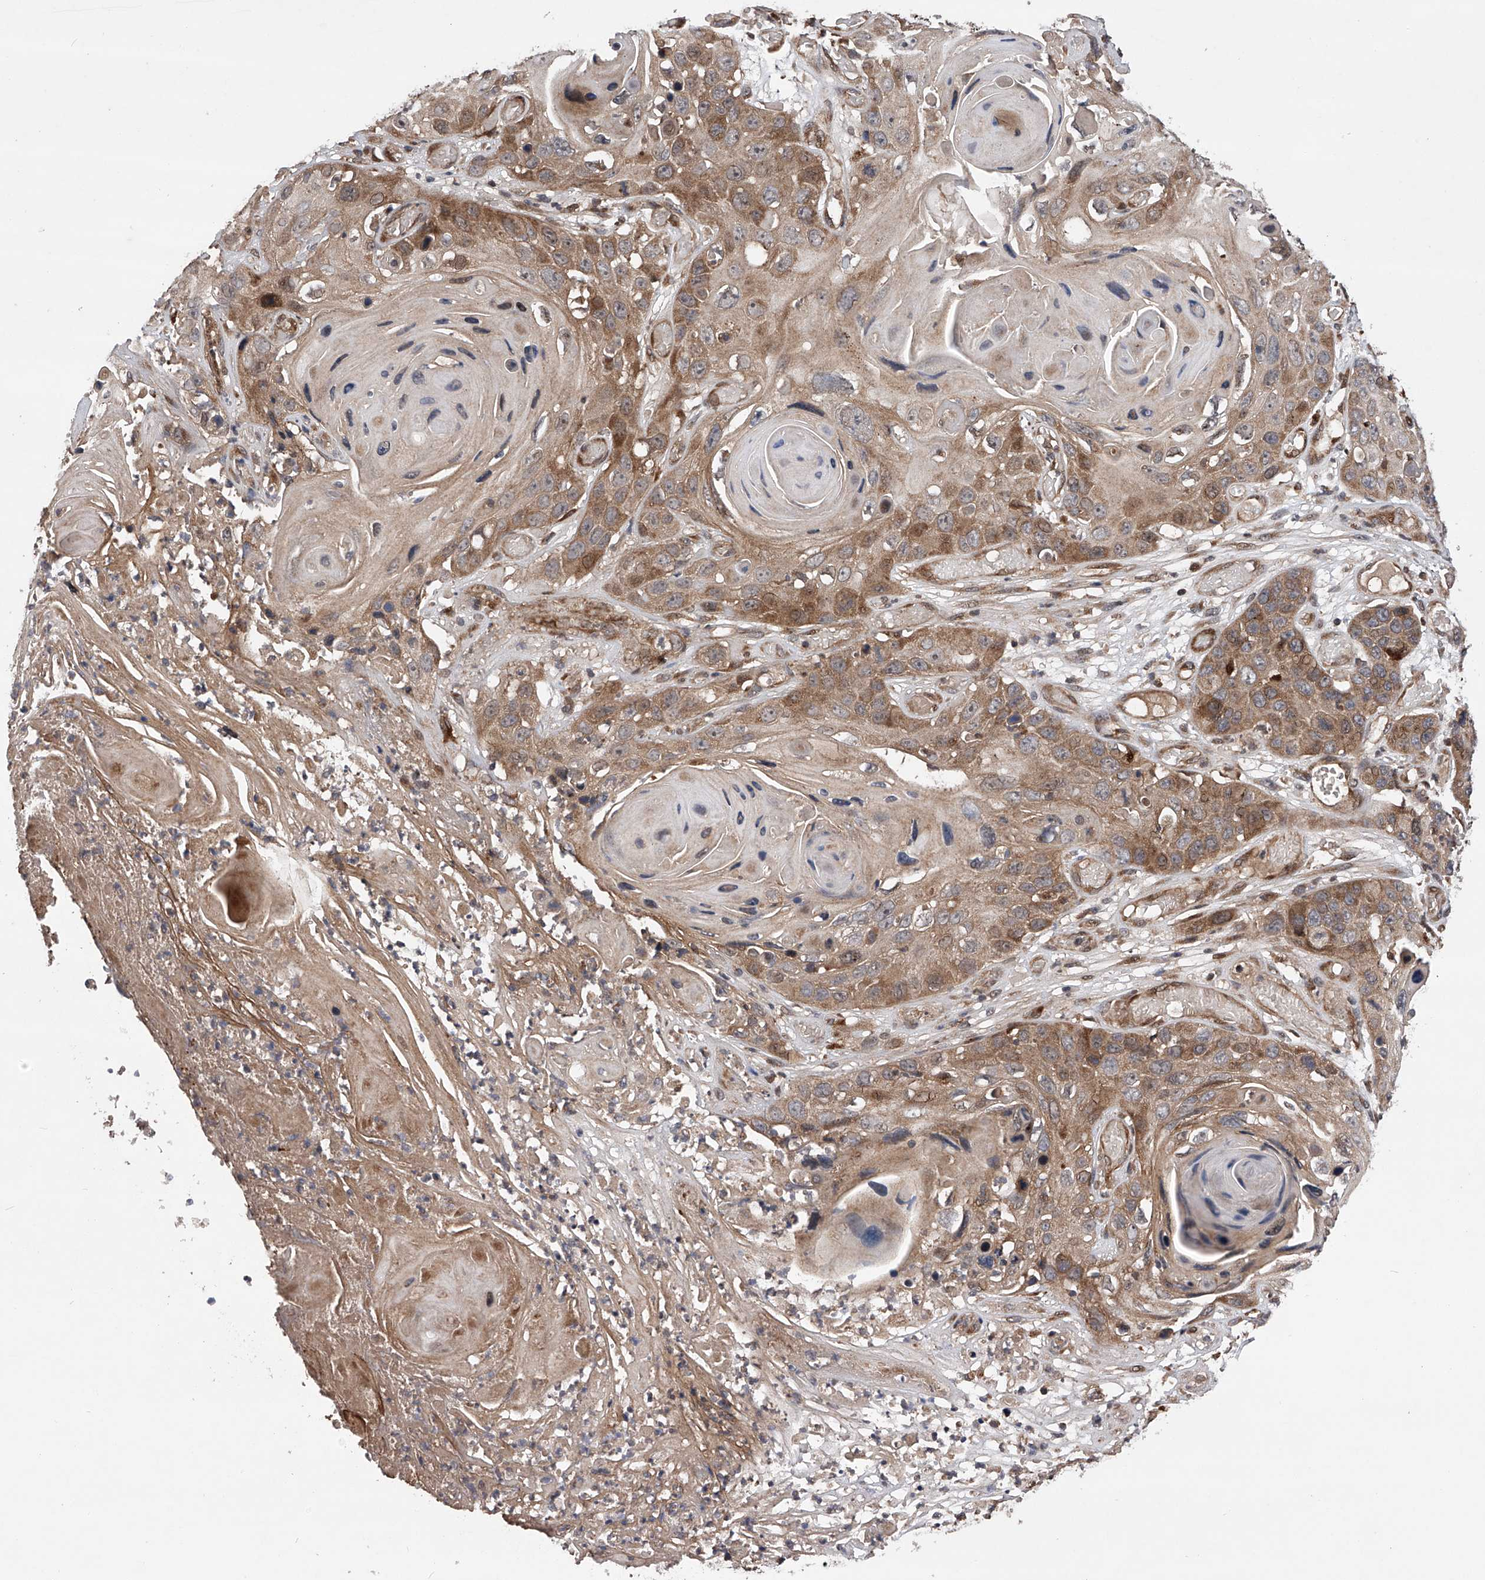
{"staining": {"intensity": "moderate", "quantity": ">75%", "location": "cytoplasmic/membranous"}, "tissue": "skin cancer", "cell_type": "Tumor cells", "image_type": "cancer", "snomed": [{"axis": "morphology", "description": "Squamous cell carcinoma, NOS"}, {"axis": "topography", "description": "Skin"}], "caption": "IHC image of neoplastic tissue: human squamous cell carcinoma (skin) stained using IHC exhibits medium levels of moderate protein expression localized specifically in the cytoplasmic/membranous of tumor cells, appearing as a cytoplasmic/membranous brown color.", "gene": "MAP3K11", "patient": {"sex": "male", "age": 55}}